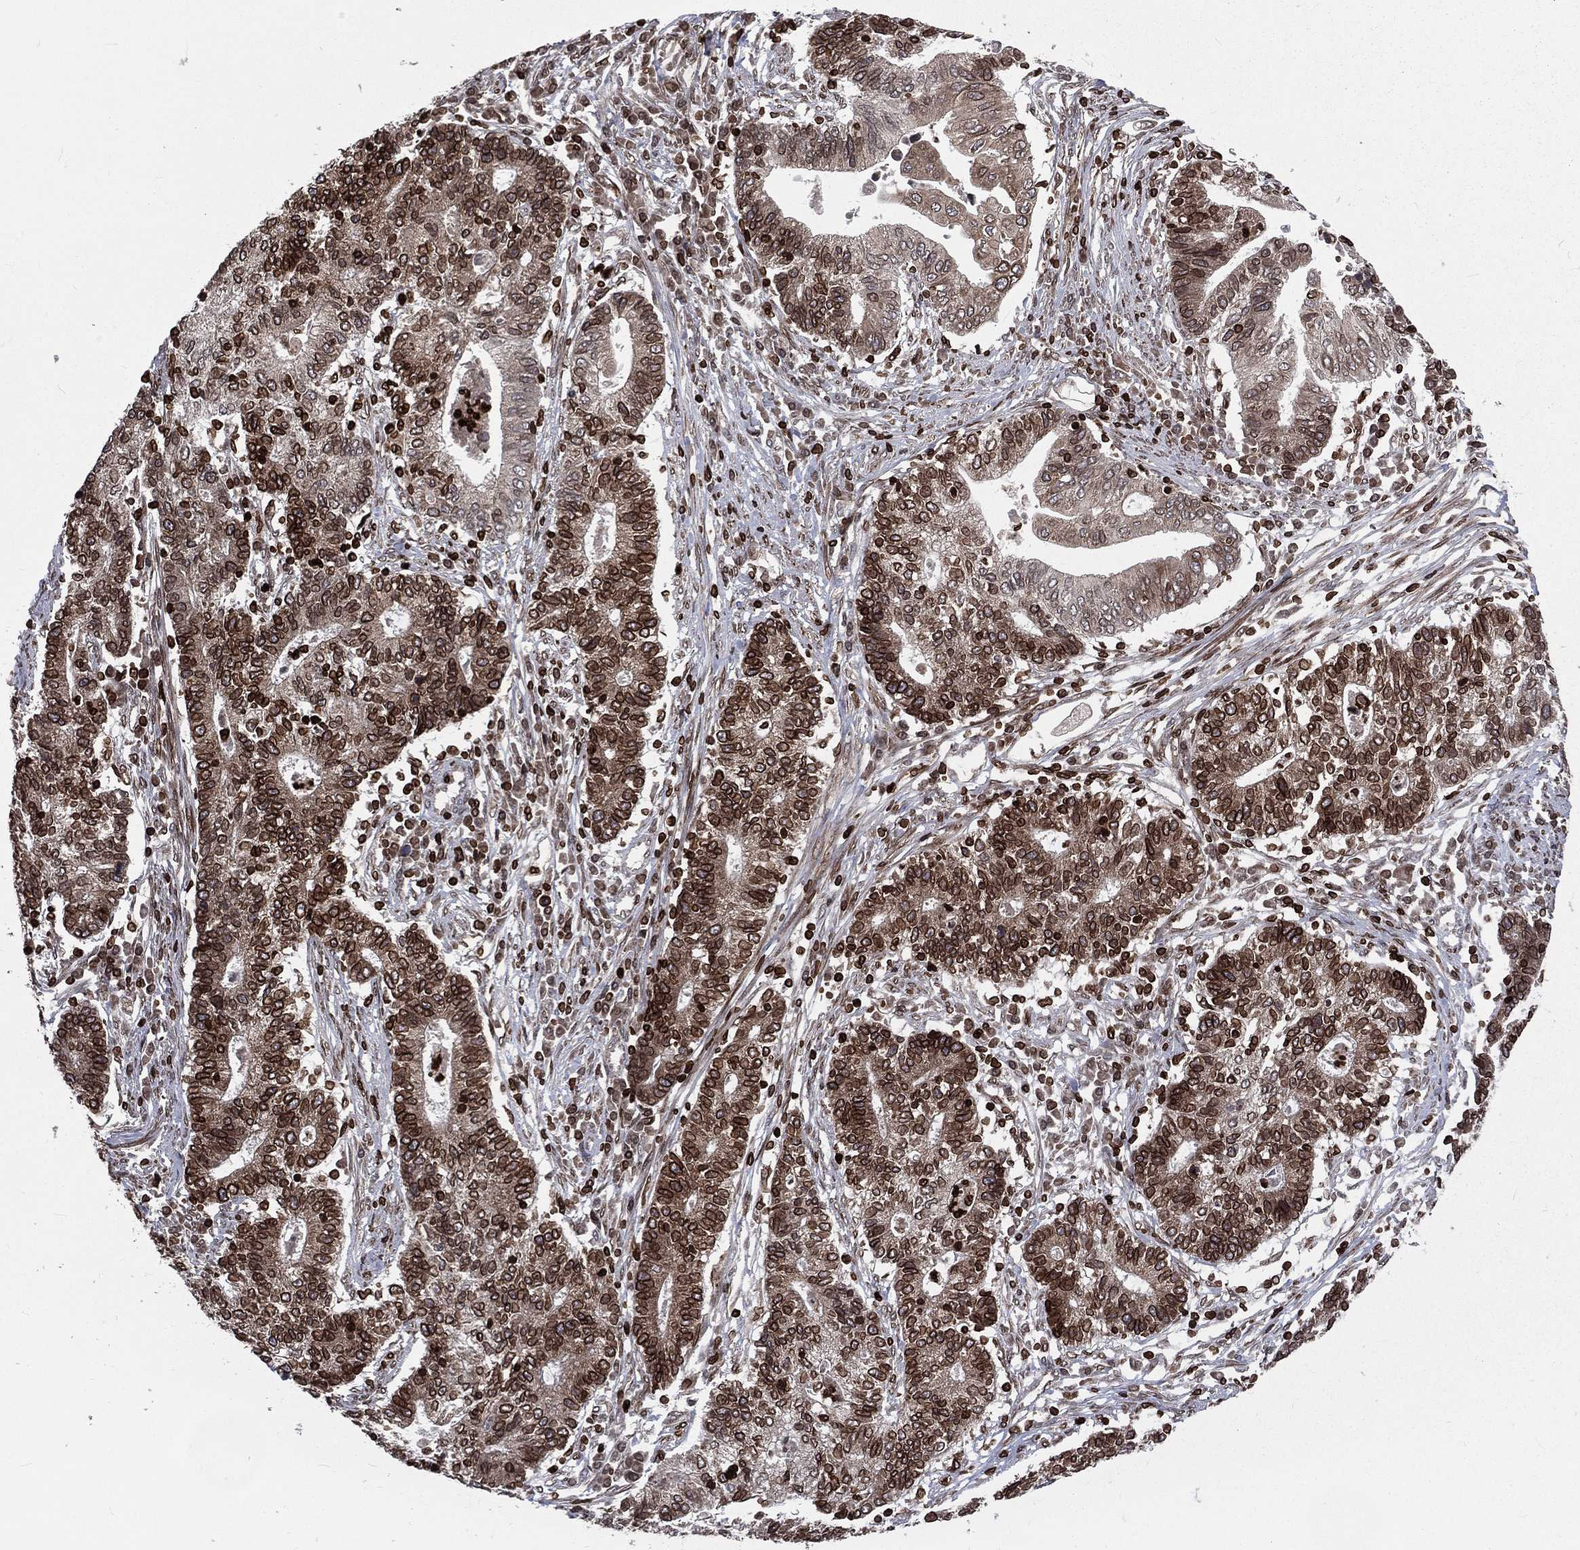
{"staining": {"intensity": "strong", "quantity": ">75%", "location": "cytoplasmic/membranous,nuclear"}, "tissue": "endometrial cancer", "cell_type": "Tumor cells", "image_type": "cancer", "snomed": [{"axis": "morphology", "description": "Adenocarcinoma, NOS"}, {"axis": "topography", "description": "Uterus"}, {"axis": "topography", "description": "Endometrium"}], "caption": "Adenocarcinoma (endometrial) stained with a brown dye reveals strong cytoplasmic/membranous and nuclear positive positivity in about >75% of tumor cells.", "gene": "LBR", "patient": {"sex": "female", "age": 54}}